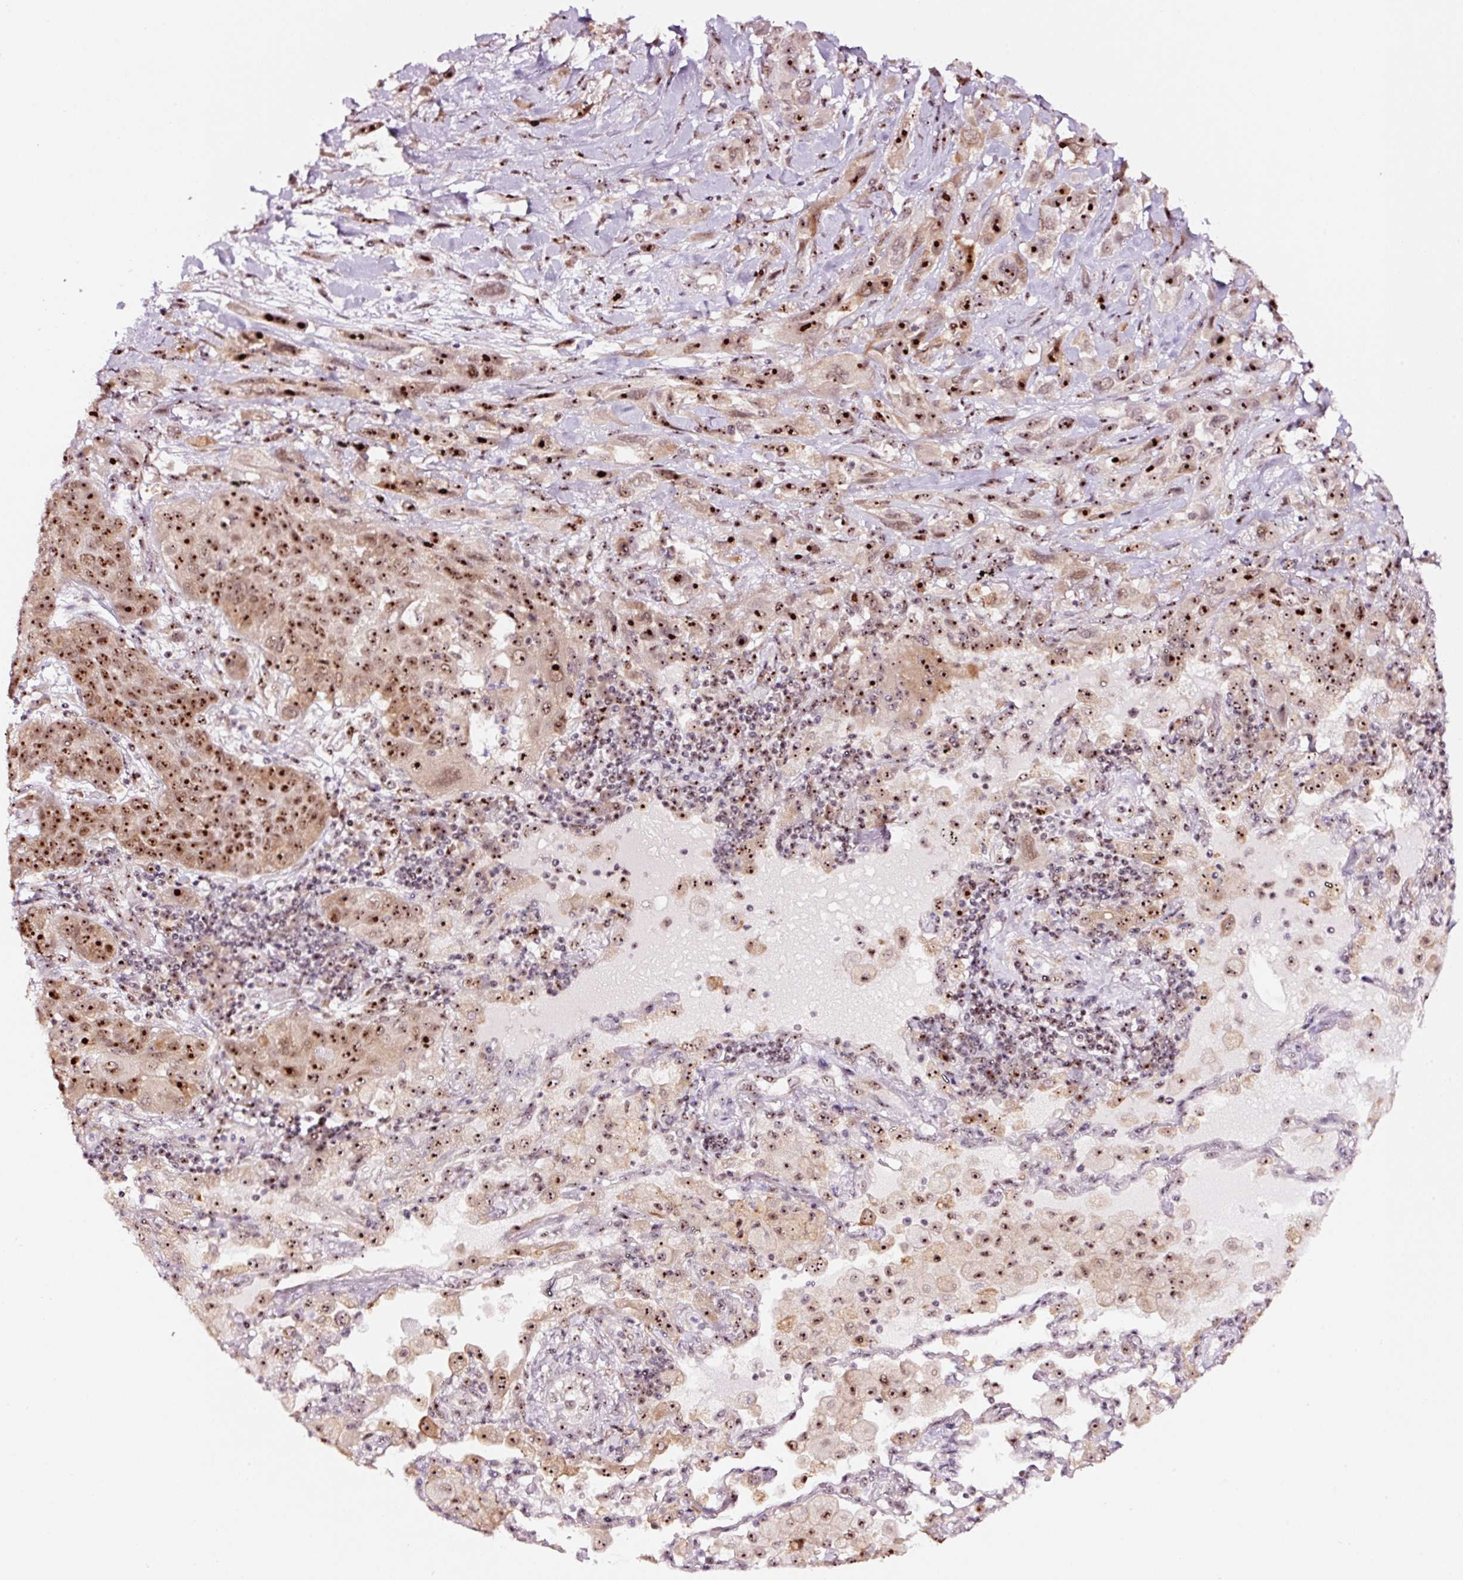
{"staining": {"intensity": "moderate", "quantity": ">75%", "location": "cytoplasmic/membranous,nuclear"}, "tissue": "lung cancer", "cell_type": "Tumor cells", "image_type": "cancer", "snomed": [{"axis": "morphology", "description": "Squamous cell carcinoma, NOS"}, {"axis": "topography", "description": "Lung"}], "caption": "This is a photomicrograph of IHC staining of squamous cell carcinoma (lung), which shows moderate expression in the cytoplasmic/membranous and nuclear of tumor cells.", "gene": "GNL3", "patient": {"sex": "female", "age": 70}}